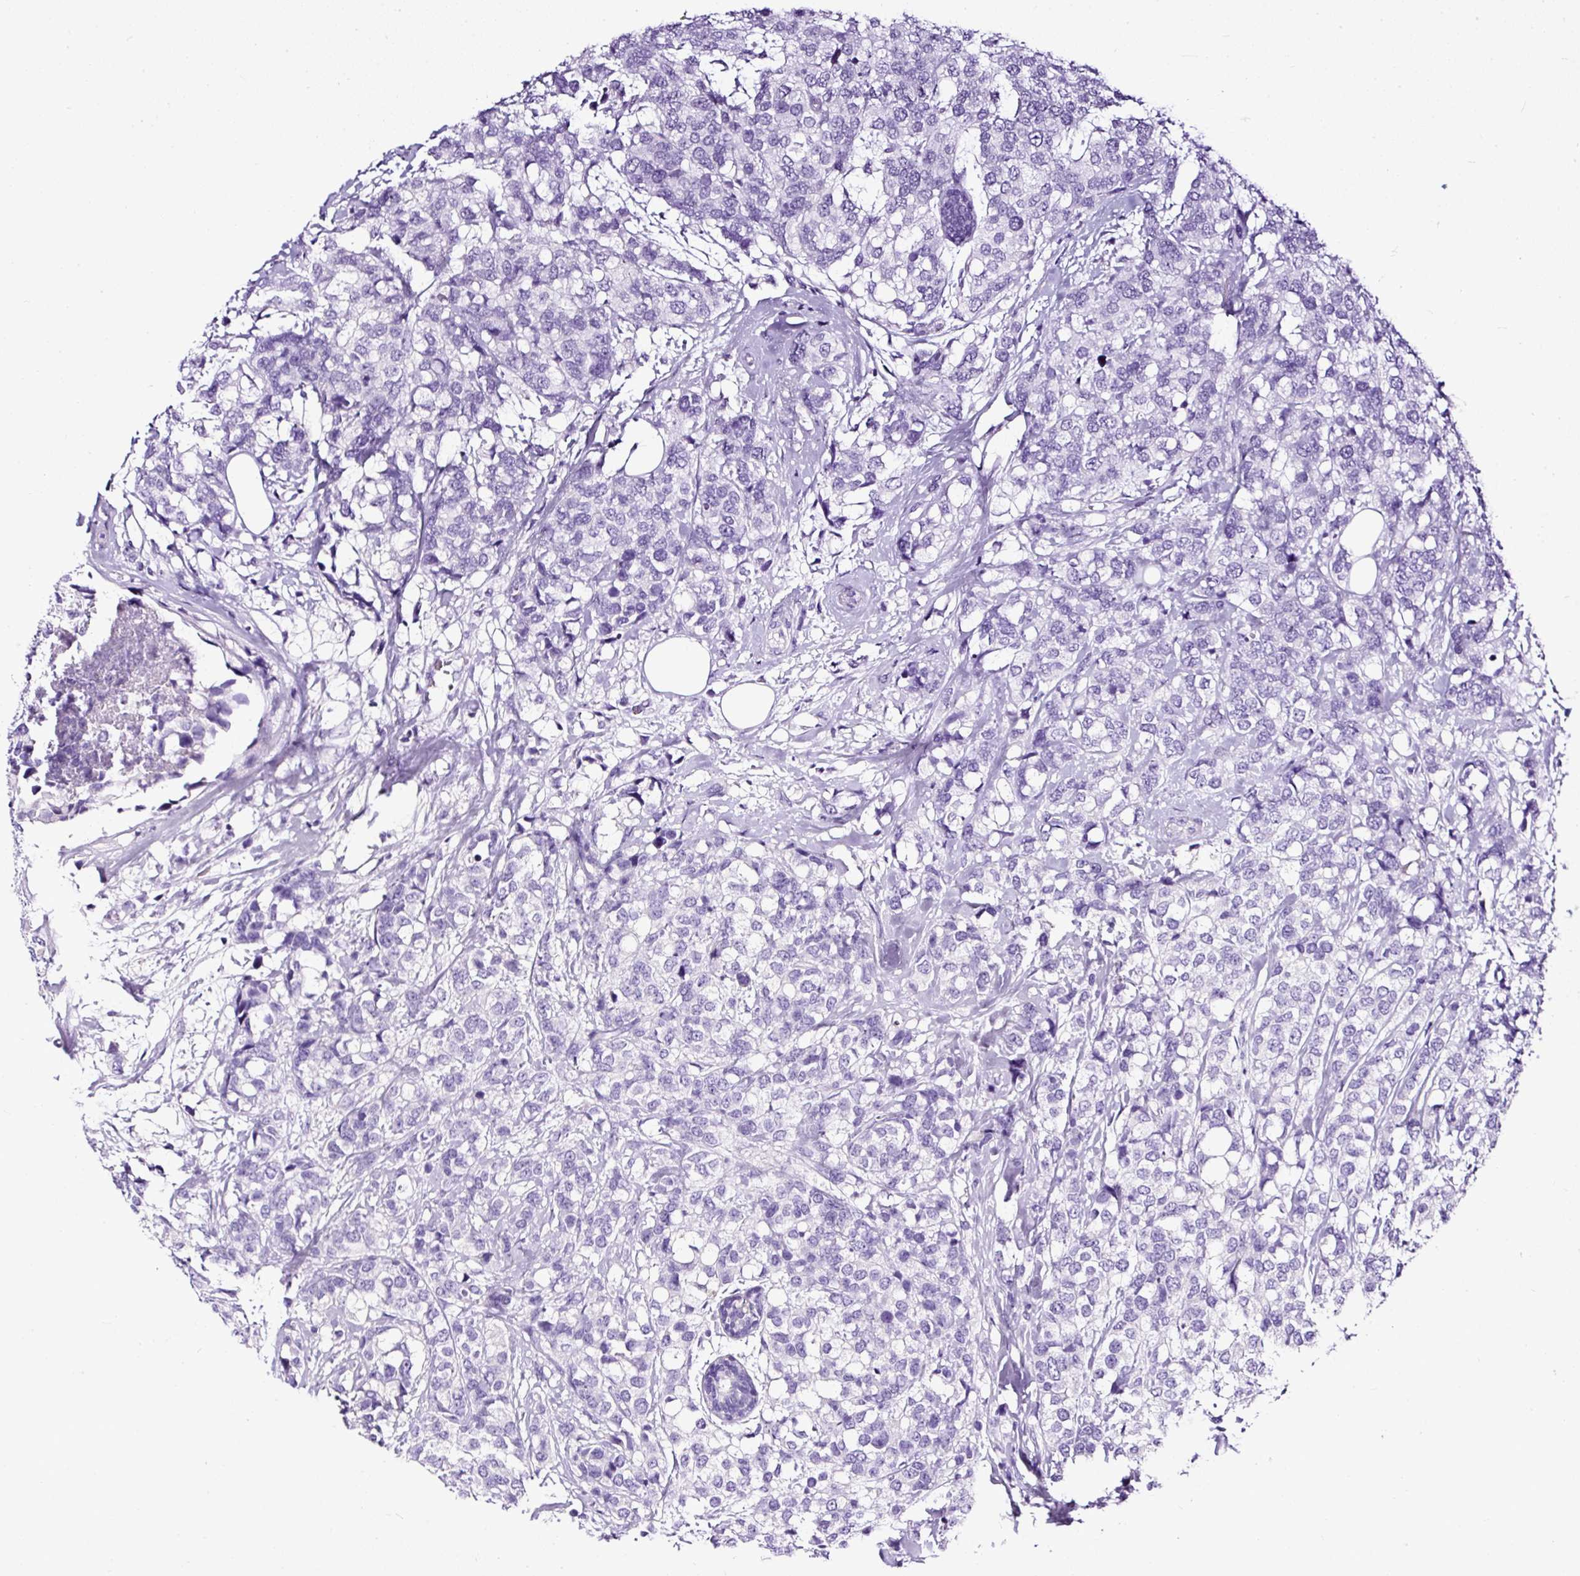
{"staining": {"intensity": "negative", "quantity": "none", "location": "none"}, "tissue": "breast cancer", "cell_type": "Tumor cells", "image_type": "cancer", "snomed": [{"axis": "morphology", "description": "Lobular carcinoma"}, {"axis": "topography", "description": "Breast"}], "caption": "The micrograph shows no staining of tumor cells in breast cancer.", "gene": "STOX2", "patient": {"sex": "female", "age": 59}}